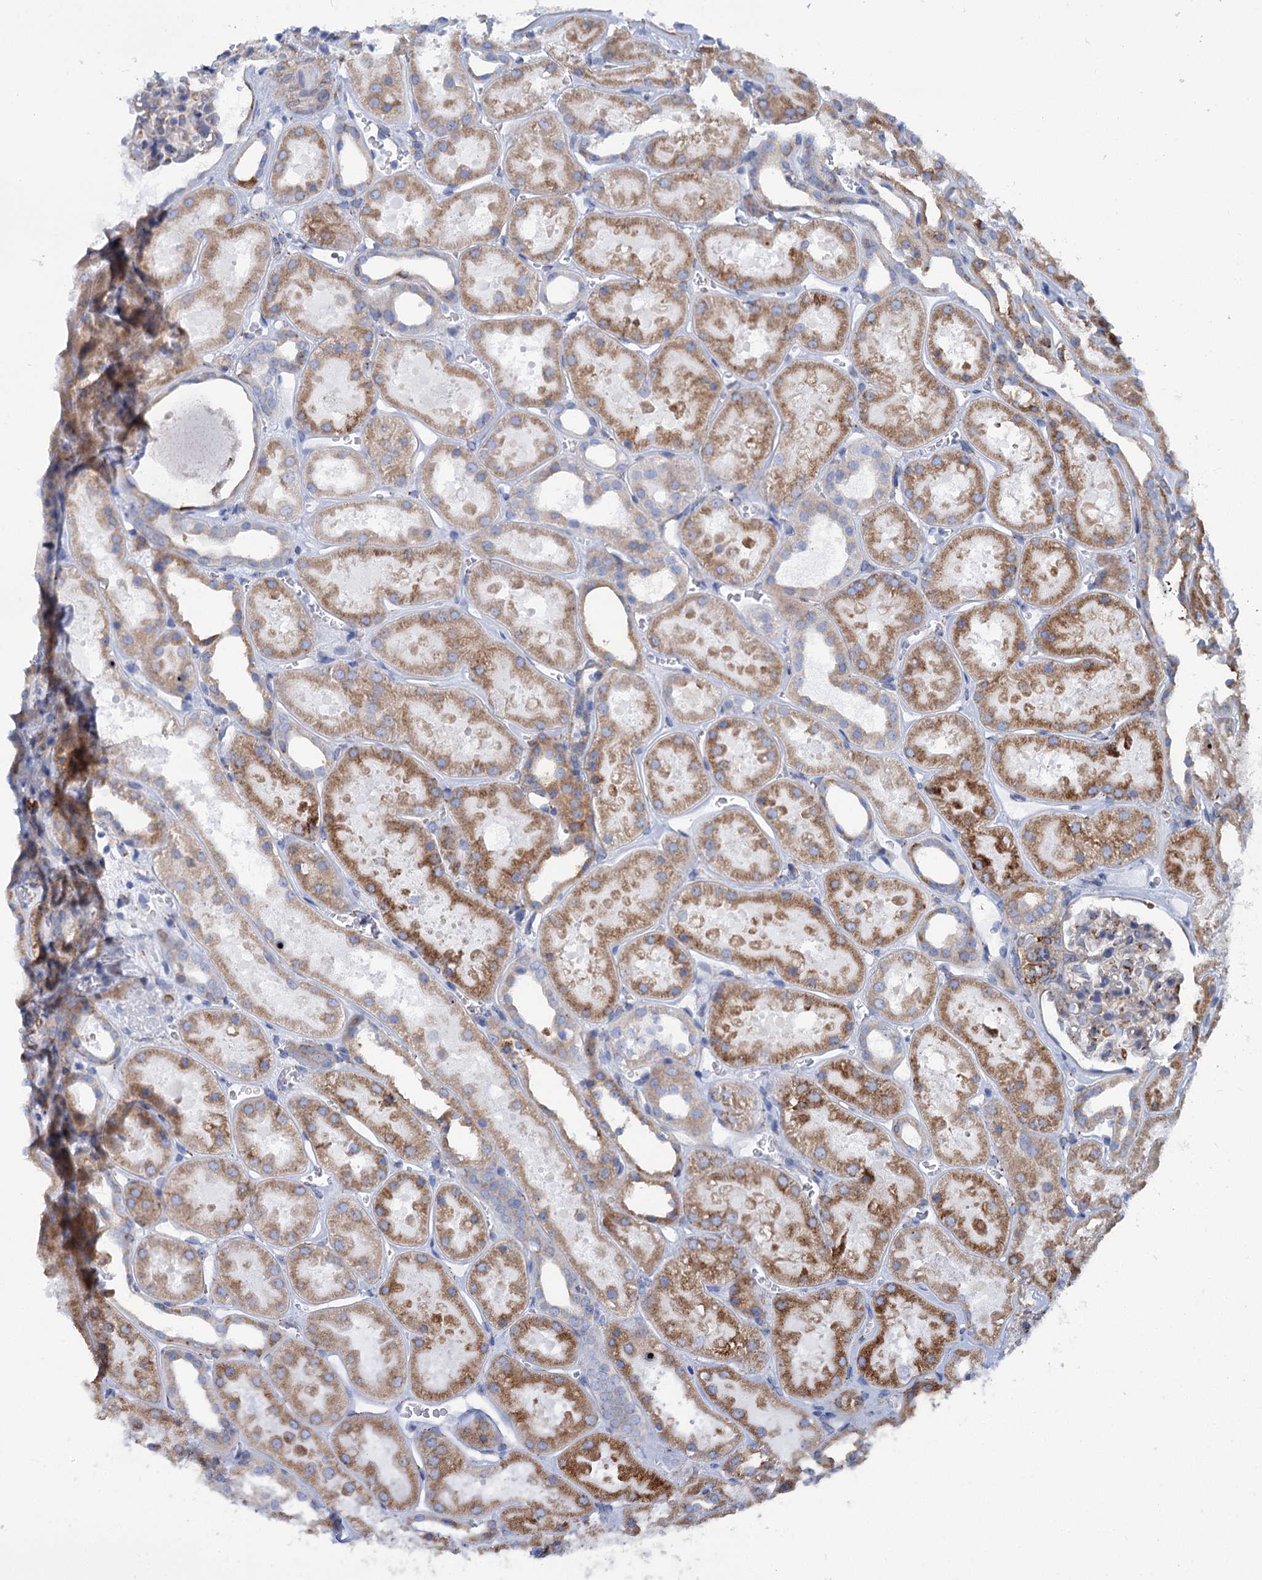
{"staining": {"intensity": "weak", "quantity": "25%-75%", "location": "cytoplasmic/membranous"}, "tissue": "kidney", "cell_type": "Cells in glomeruli", "image_type": "normal", "snomed": [{"axis": "morphology", "description": "Normal tissue, NOS"}, {"axis": "topography", "description": "Kidney"}], "caption": "A high-resolution histopathology image shows immunohistochemistry (IHC) staining of unremarkable kidney, which reveals weak cytoplasmic/membranous staining in about 25%-75% of cells in glomeruli. The staining was performed using DAB to visualize the protein expression in brown, while the nuclei were stained in blue with hematoxylin (Magnification: 20x).", "gene": "SHE", "patient": {"sex": "female", "age": 41}}